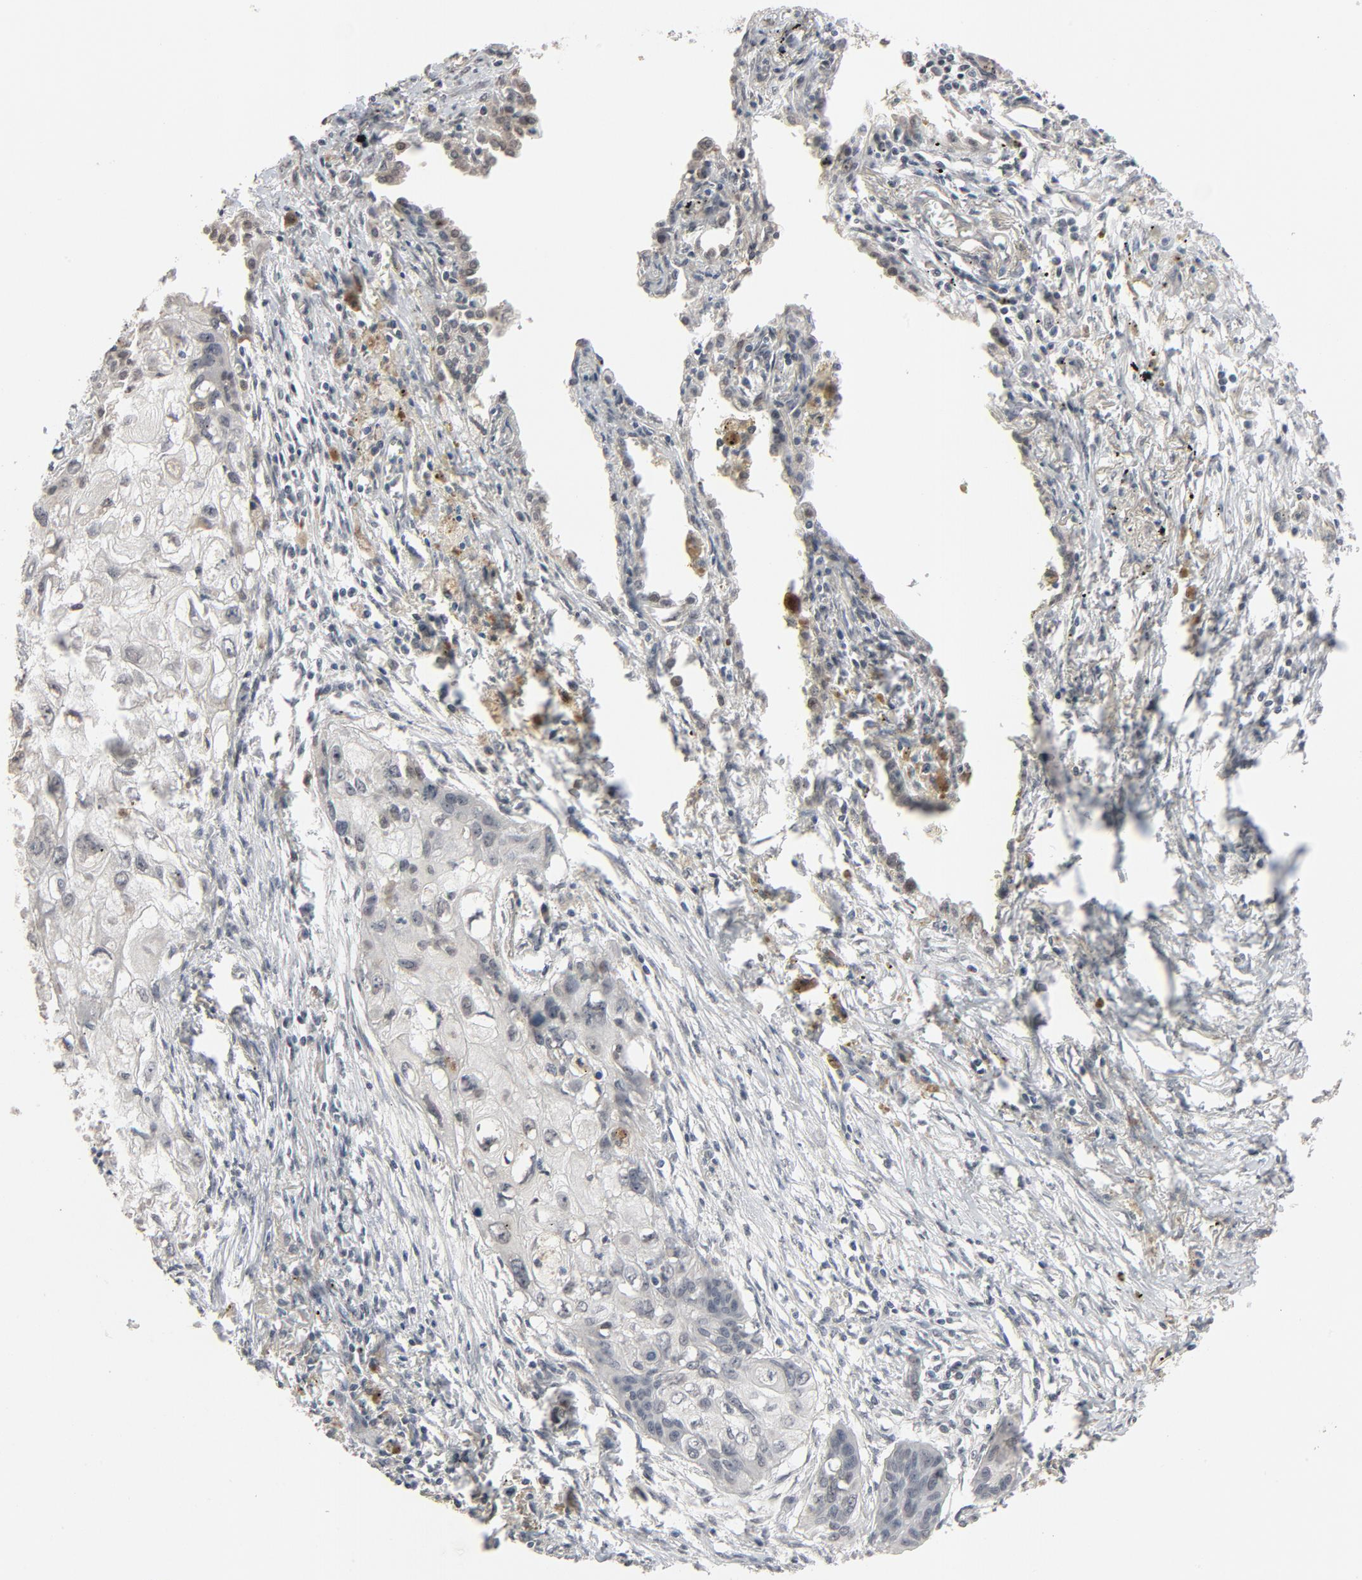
{"staining": {"intensity": "negative", "quantity": "none", "location": "none"}, "tissue": "lung cancer", "cell_type": "Tumor cells", "image_type": "cancer", "snomed": [{"axis": "morphology", "description": "Squamous cell carcinoma, NOS"}, {"axis": "topography", "description": "Lung"}], "caption": "The photomicrograph shows no significant staining in tumor cells of lung squamous cell carcinoma. (Brightfield microscopy of DAB (3,3'-diaminobenzidine) immunohistochemistry at high magnification).", "gene": "MT3", "patient": {"sex": "male", "age": 71}}